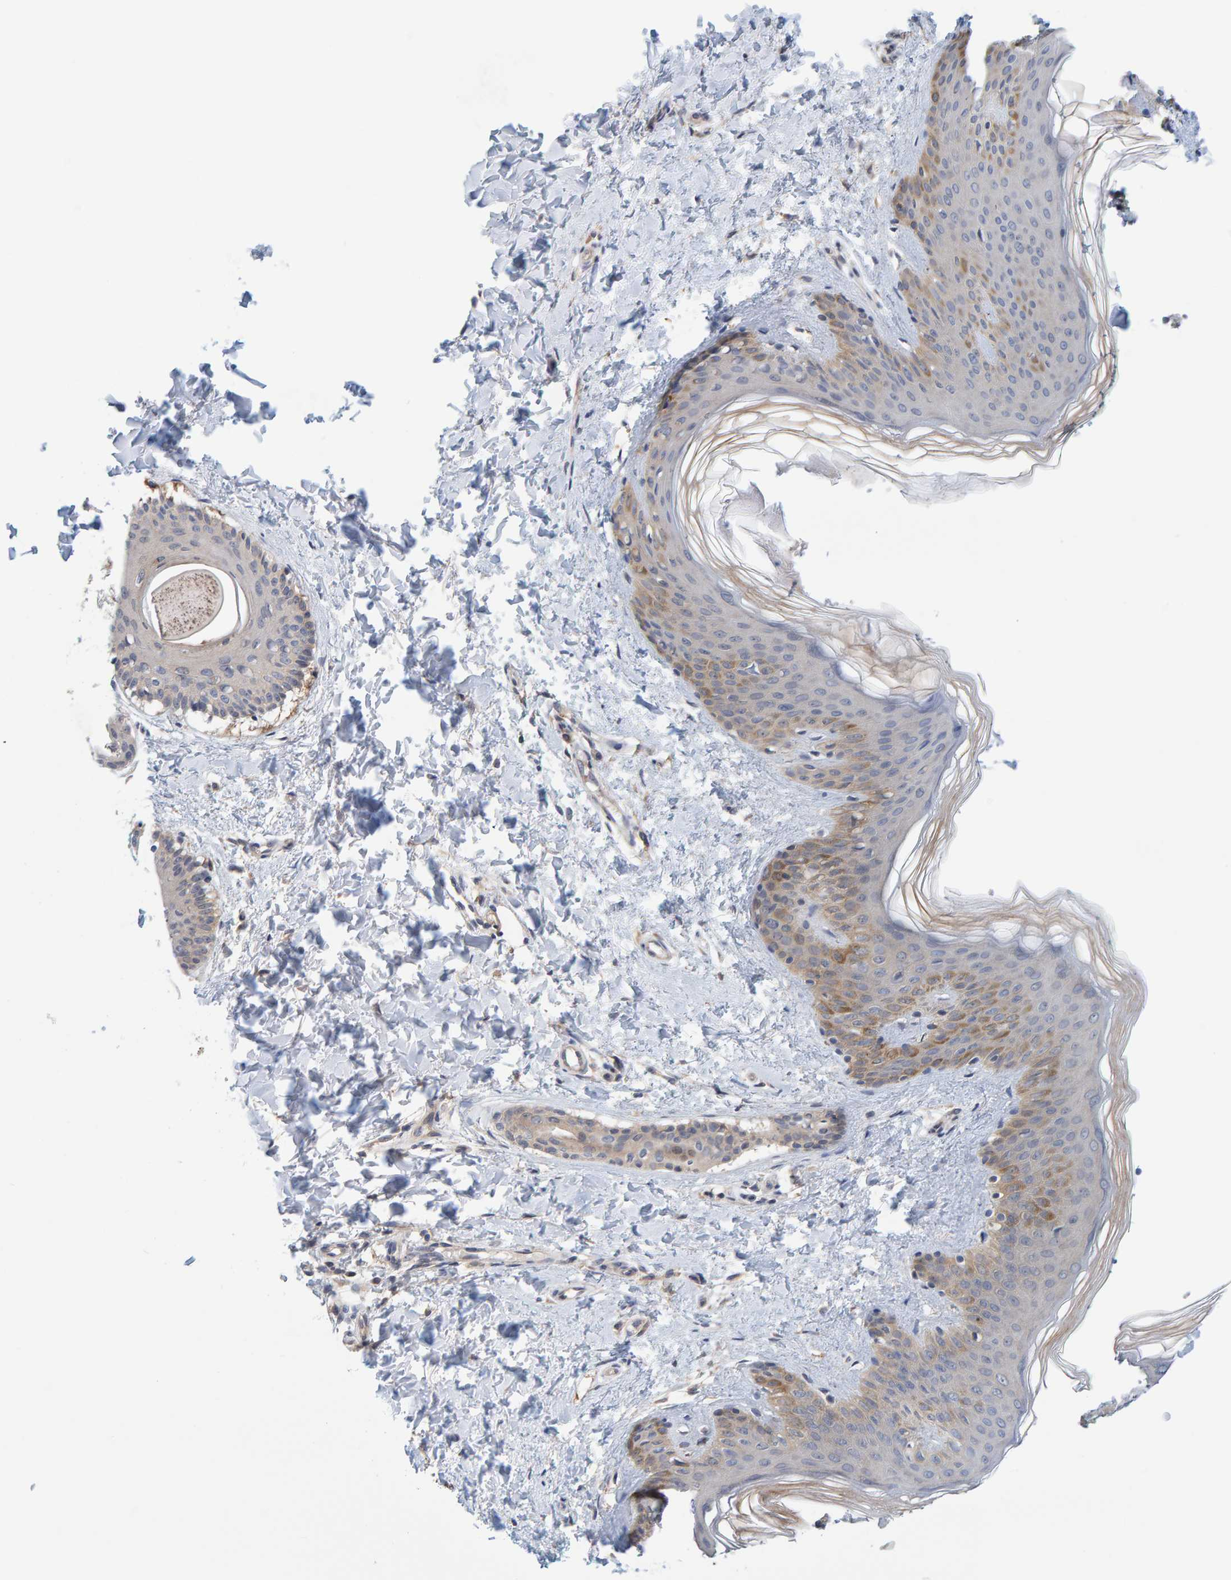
{"staining": {"intensity": "weak", "quantity": ">75%", "location": "cytoplasmic/membranous"}, "tissue": "skin", "cell_type": "Fibroblasts", "image_type": "normal", "snomed": [{"axis": "morphology", "description": "Normal tissue, NOS"}, {"axis": "morphology", "description": "Neoplasm, benign, NOS"}, {"axis": "topography", "description": "Skin"}, {"axis": "topography", "description": "Soft tissue"}], "caption": "Immunohistochemistry (IHC) staining of unremarkable skin, which reveals low levels of weak cytoplasmic/membranous expression in about >75% of fibroblasts indicating weak cytoplasmic/membranous protein expression. The staining was performed using DAB (brown) for protein detection and nuclei were counterstained in hematoxylin (blue).", "gene": "TATDN1", "patient": {"sex": "male", "age": 26}}